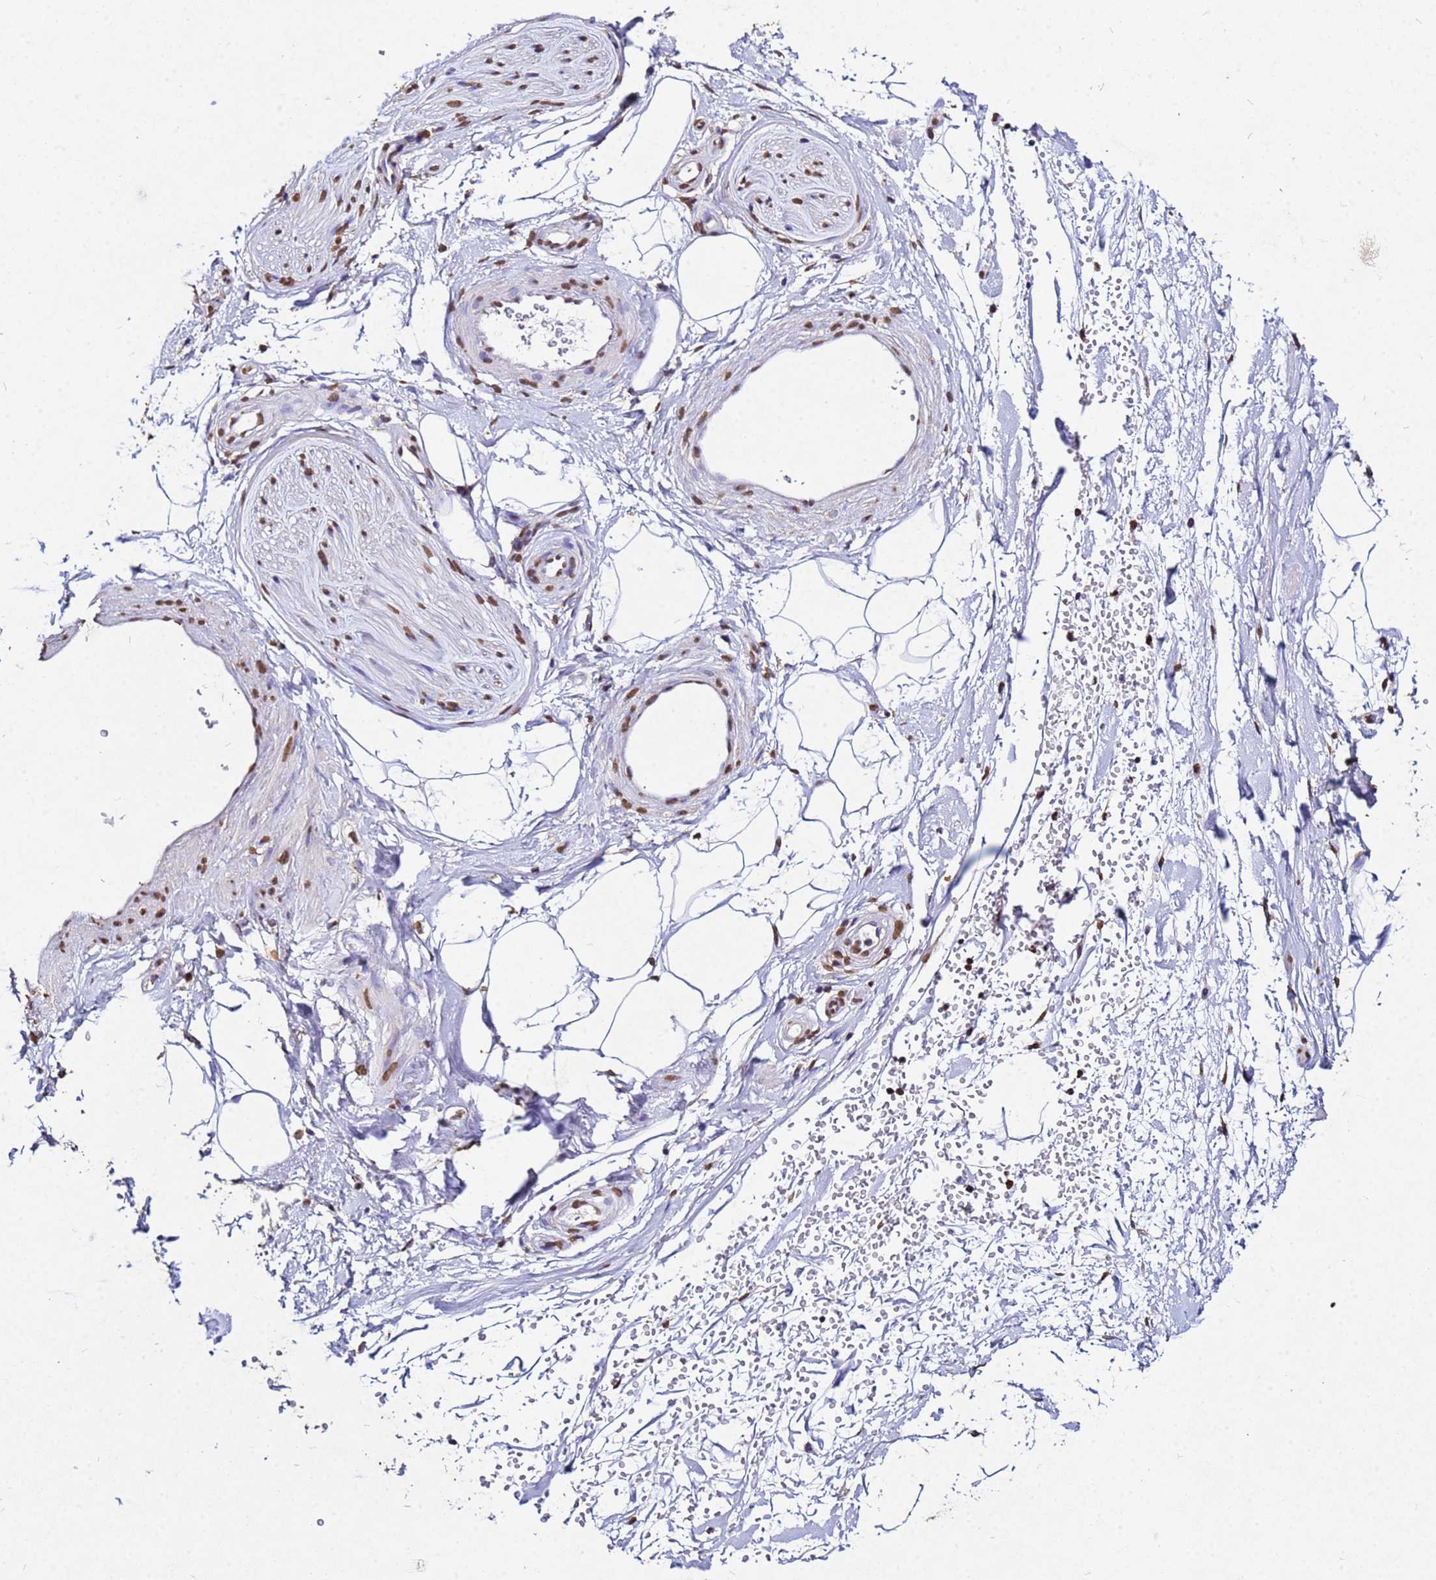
{"staining": {"intensity": "moderate", "quantity": ">75%", "location": "nuclear"}, "tissue": "adipose tissue", "cell_type": "Adipocytes", "image_type": "normal", "snomed": [{"axis": "morphology", "description": "Normal tissue, NOS"}, {"axis": "topography", "description": "Soft tissue"}, {"axis": "topography", "description": "Adipose tissue"}, {"axis": "topography", "description": "Vascular tissue"}, {"axis": "topography", "description": "Peripheral nerve tissue"}], "caption": "Adipocytes display moderate nuclear positivity in about >75% of cells in benign adipose tissue.", "gene": "MYOCD", "patient": {"sex": "male", "age": 74}}